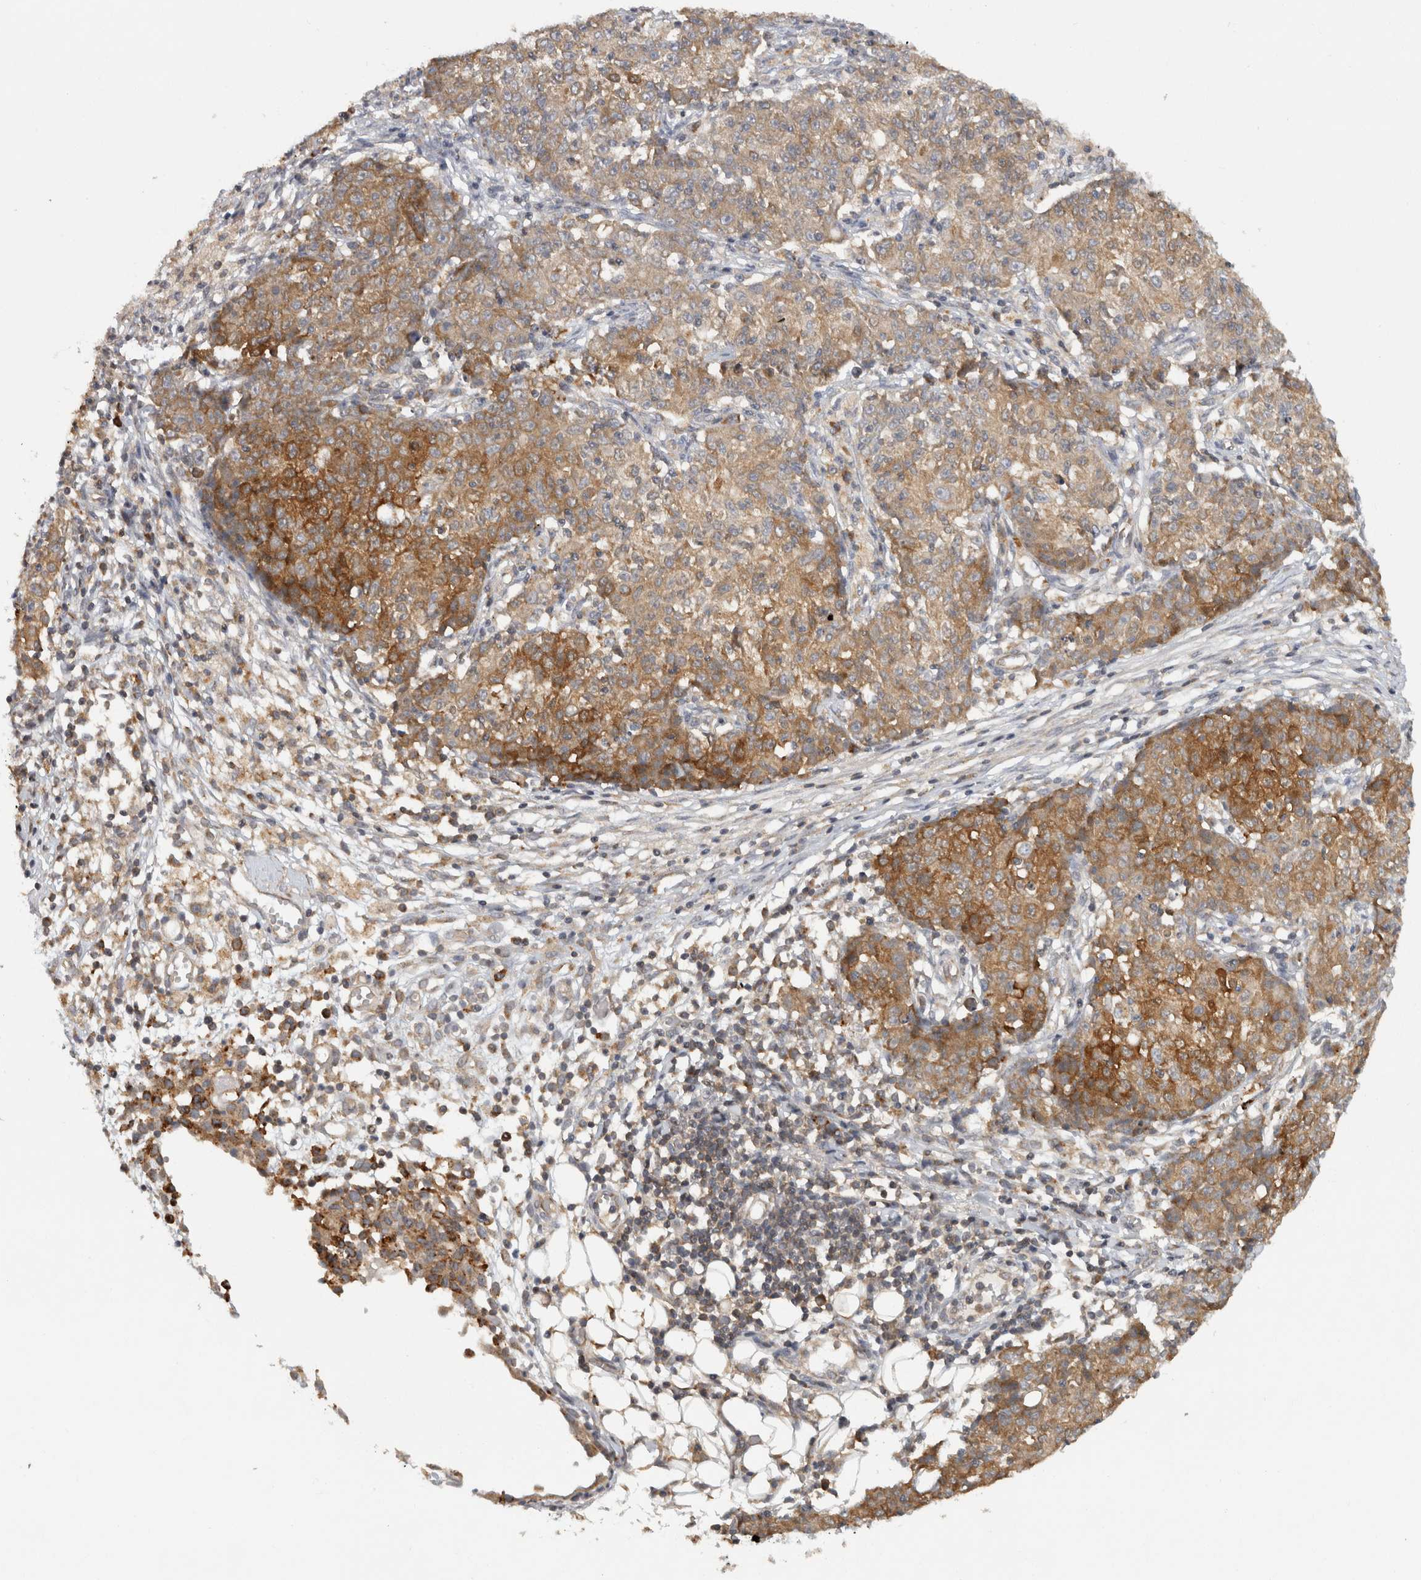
{"staining": {"intensity": "moderate", "quantity": ">75%", "location": "cytoplasmic/membranous"}, "tissue": "ovarian cancer", "cell_type": "Tumor cells", "image_type": "cancer", "snomed": [{"axis": "morphology", "description": "Carcinoma, endometroid"}, {"axis": "topography", "description": "Ovary"}], "caption": "High-magnification brightfield microscopy of ovarian endometroid carcinoma stained with DAB (brown) and counterstained with hematoxylin (blue). tumor cells exhibit moderate cytoplasmic/membranous expression is seen in about>75% of cells.", "gene": "ACAT2", "patient": {"sex": "female", "age": 42}}